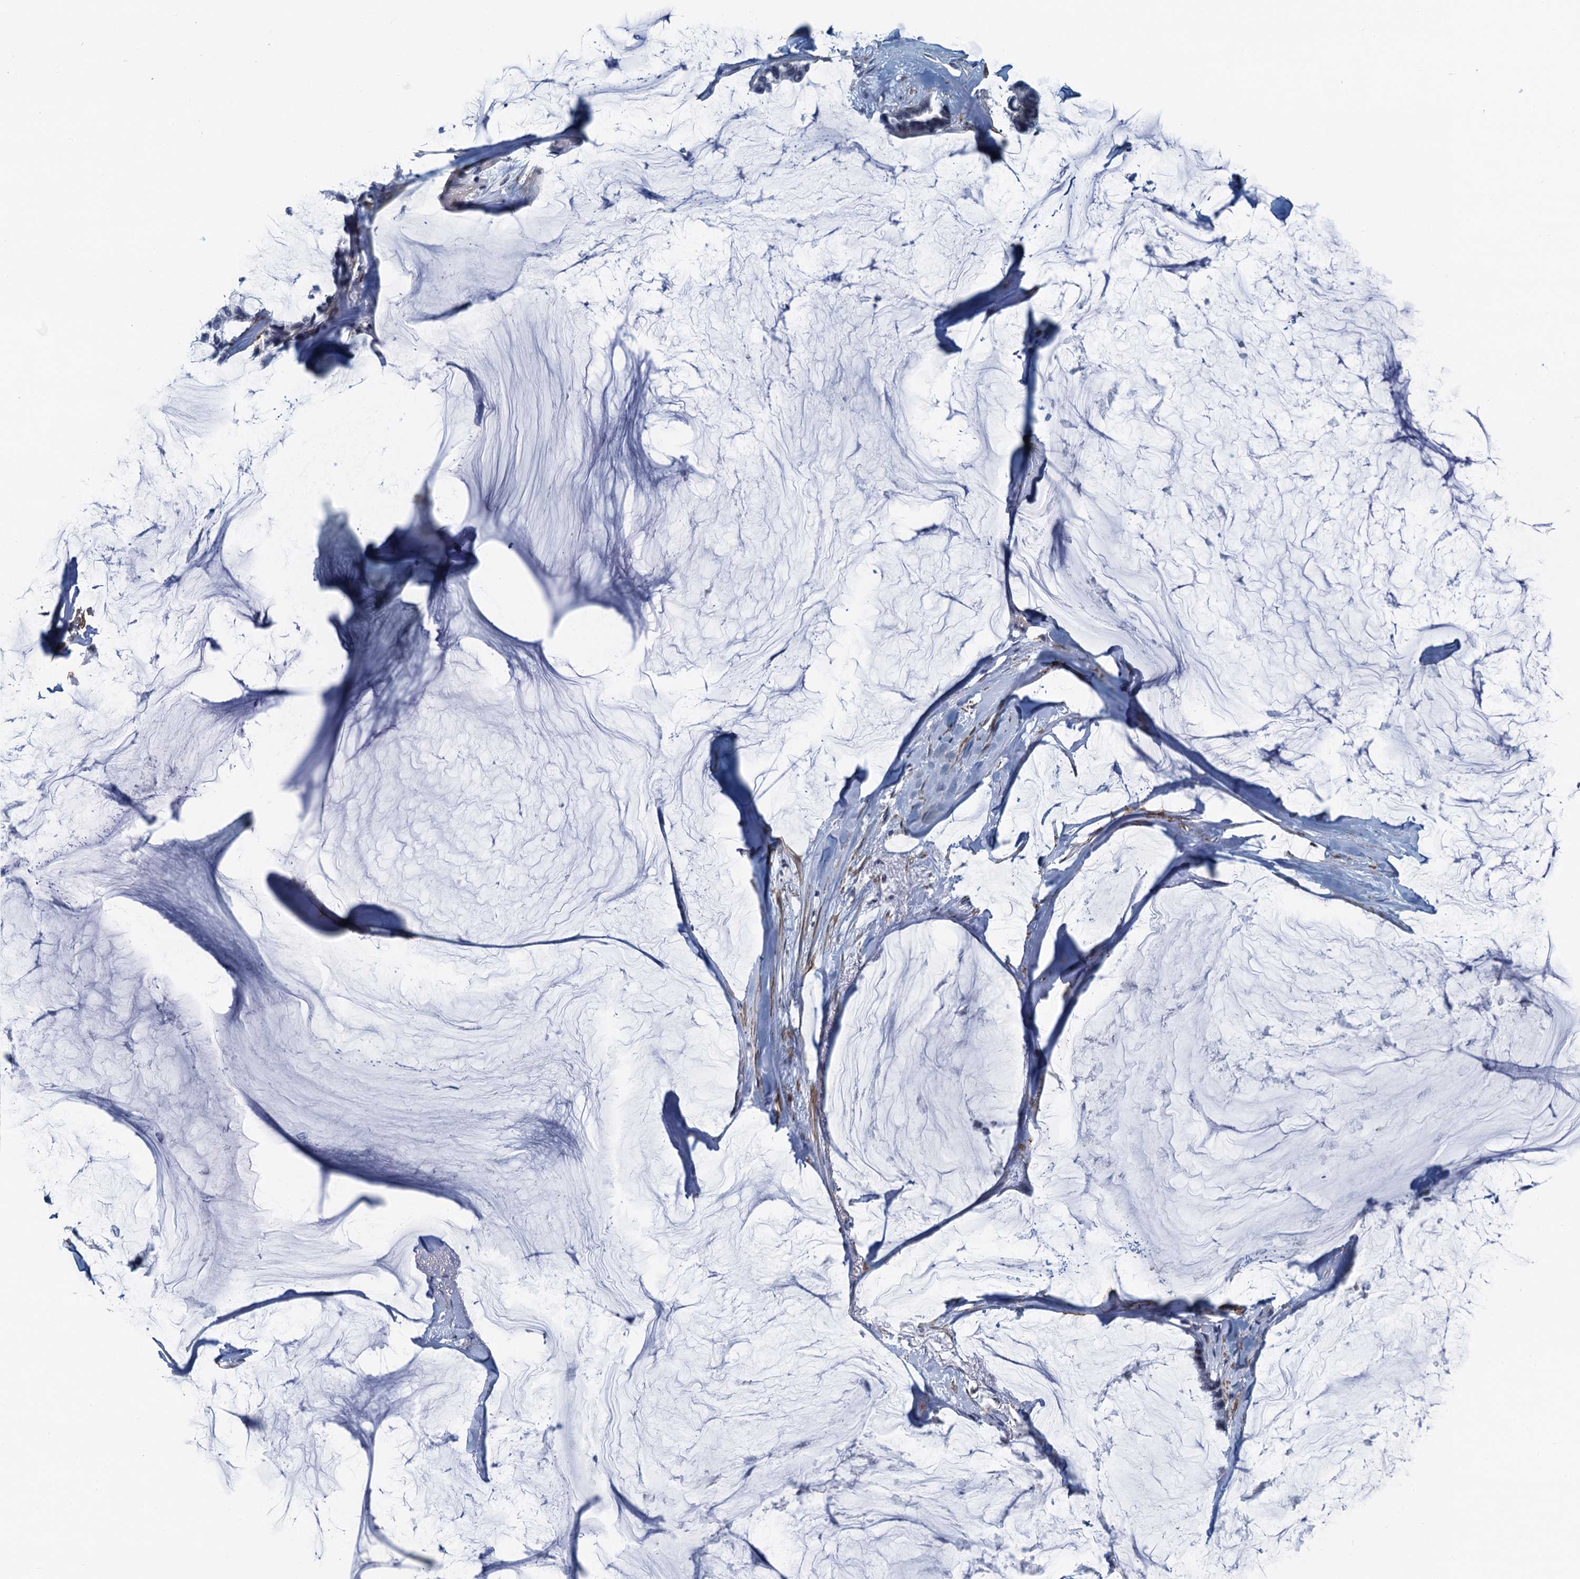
{"staining": {"intensity": "negative", "quantity": "none", "location": "none"}, "tissue": "ovarian cancer", "cell_type": "Tumor cells", "image_type": "cancer", "snomed": [{"axis": "morphology", "description": "Cystadenocarcinoma, mucinous, NOS"}, {"axis": "topography", "description": "Ovary"}], "caption": "Immunohistochemical staining of ovarian cancer reveals no significant positivity in tumor cells. (DAB immunohistochemistry (IHC) visualized using brightfield microscopy, high magnification).", "gene": "ALG2", "patient": {"sex": "female", "age": 39}}